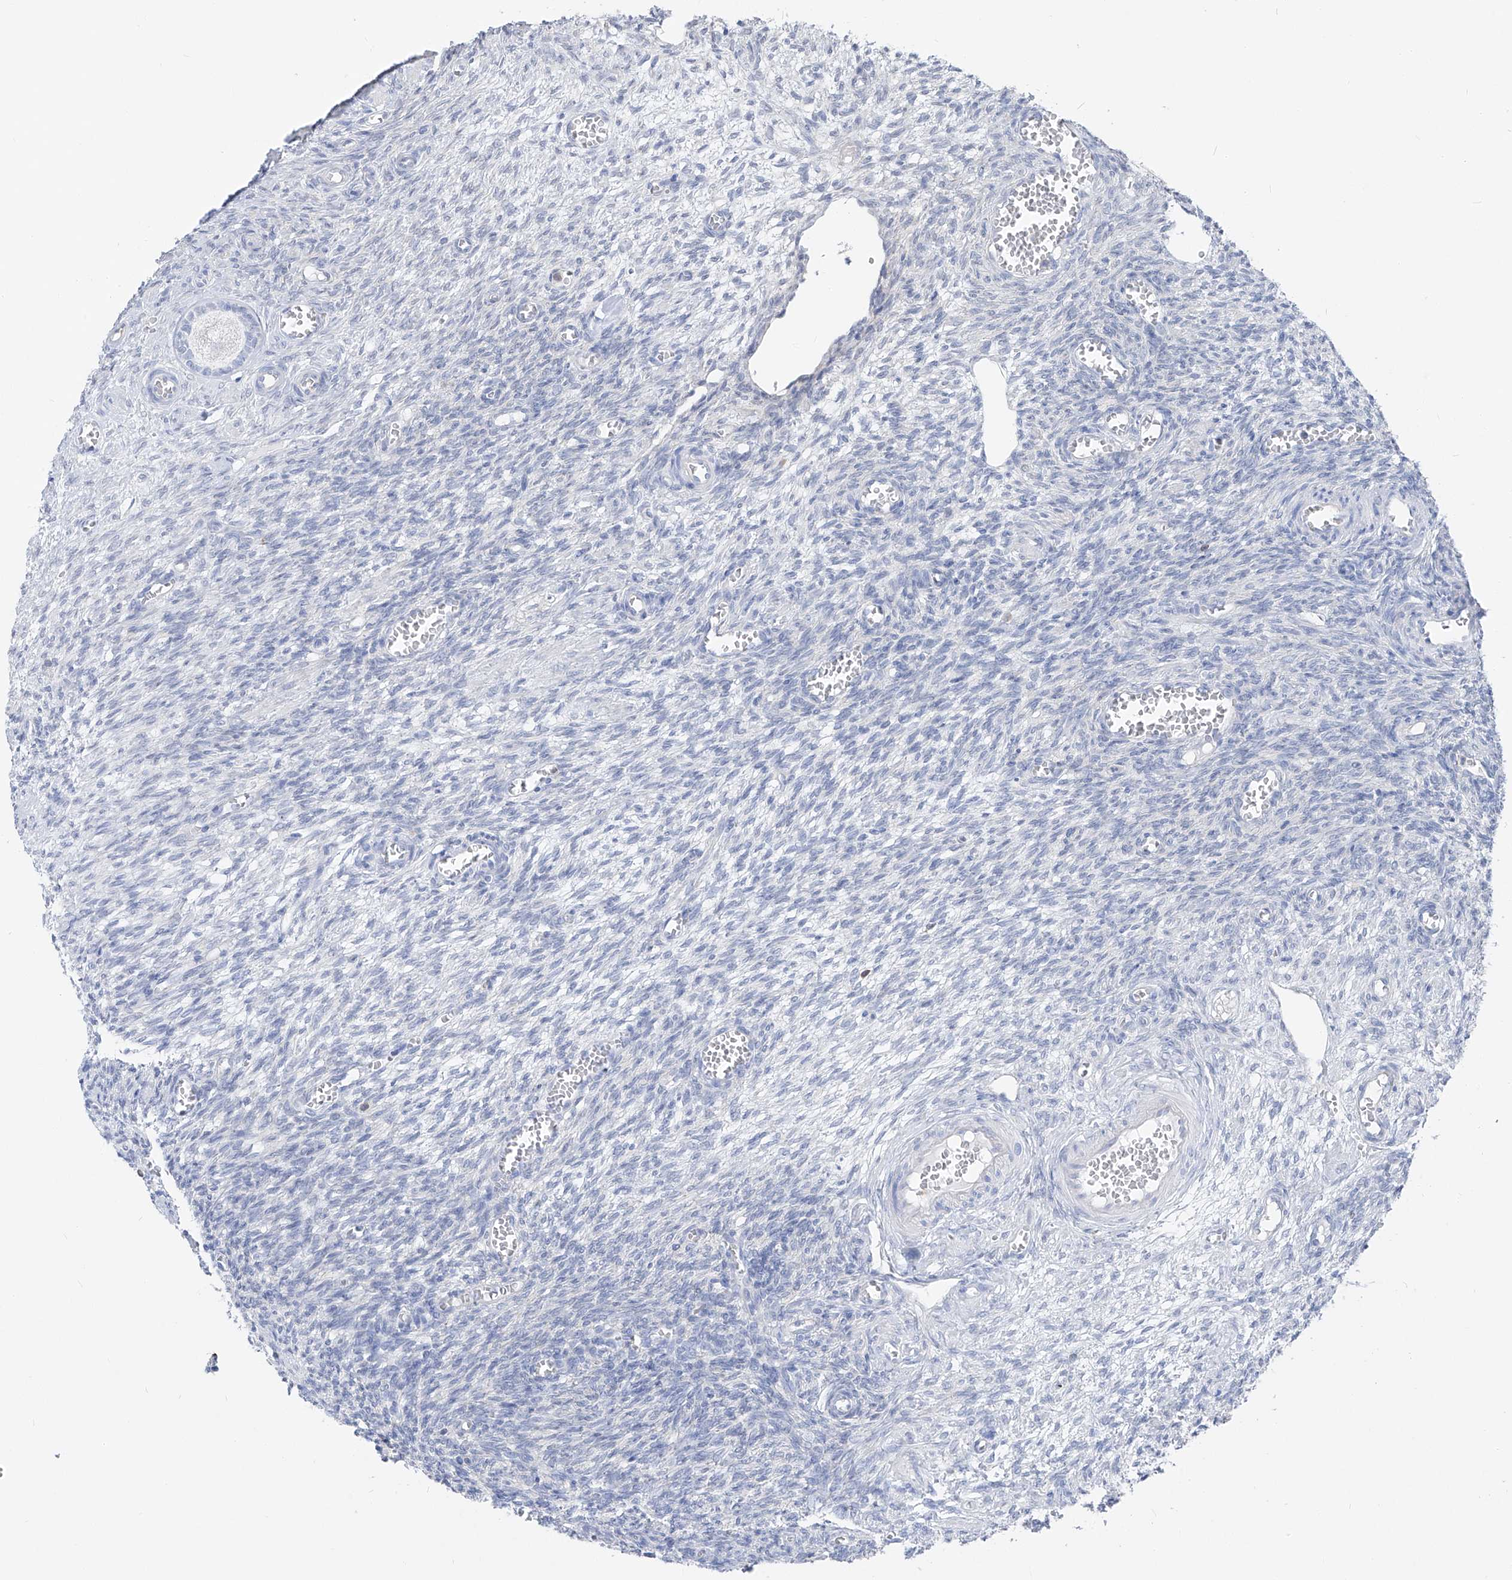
{"staining": {"intensity": "negative", "quantity": "none", "location": "none"}, "tissue": "ovary", "cell_type": "Follicle cells", "image_type": "normal", "snomed": [{"axis": "morphology", "description": "Normal tissue, NOS"}, {"axis": "topography", "description": "Ovary"}], "caption": "Immunohistochemistry (IHC) histopathology image of normal ovary: human ovary stained with DAB demonstrates no significant protein positivity in follicle cells. The staining is performed using DAB brown chromogen with nuclei counter-stained in using hematoxylin.", "gene": "UFL1", "patient": {"sex": "female", "age": 27}}